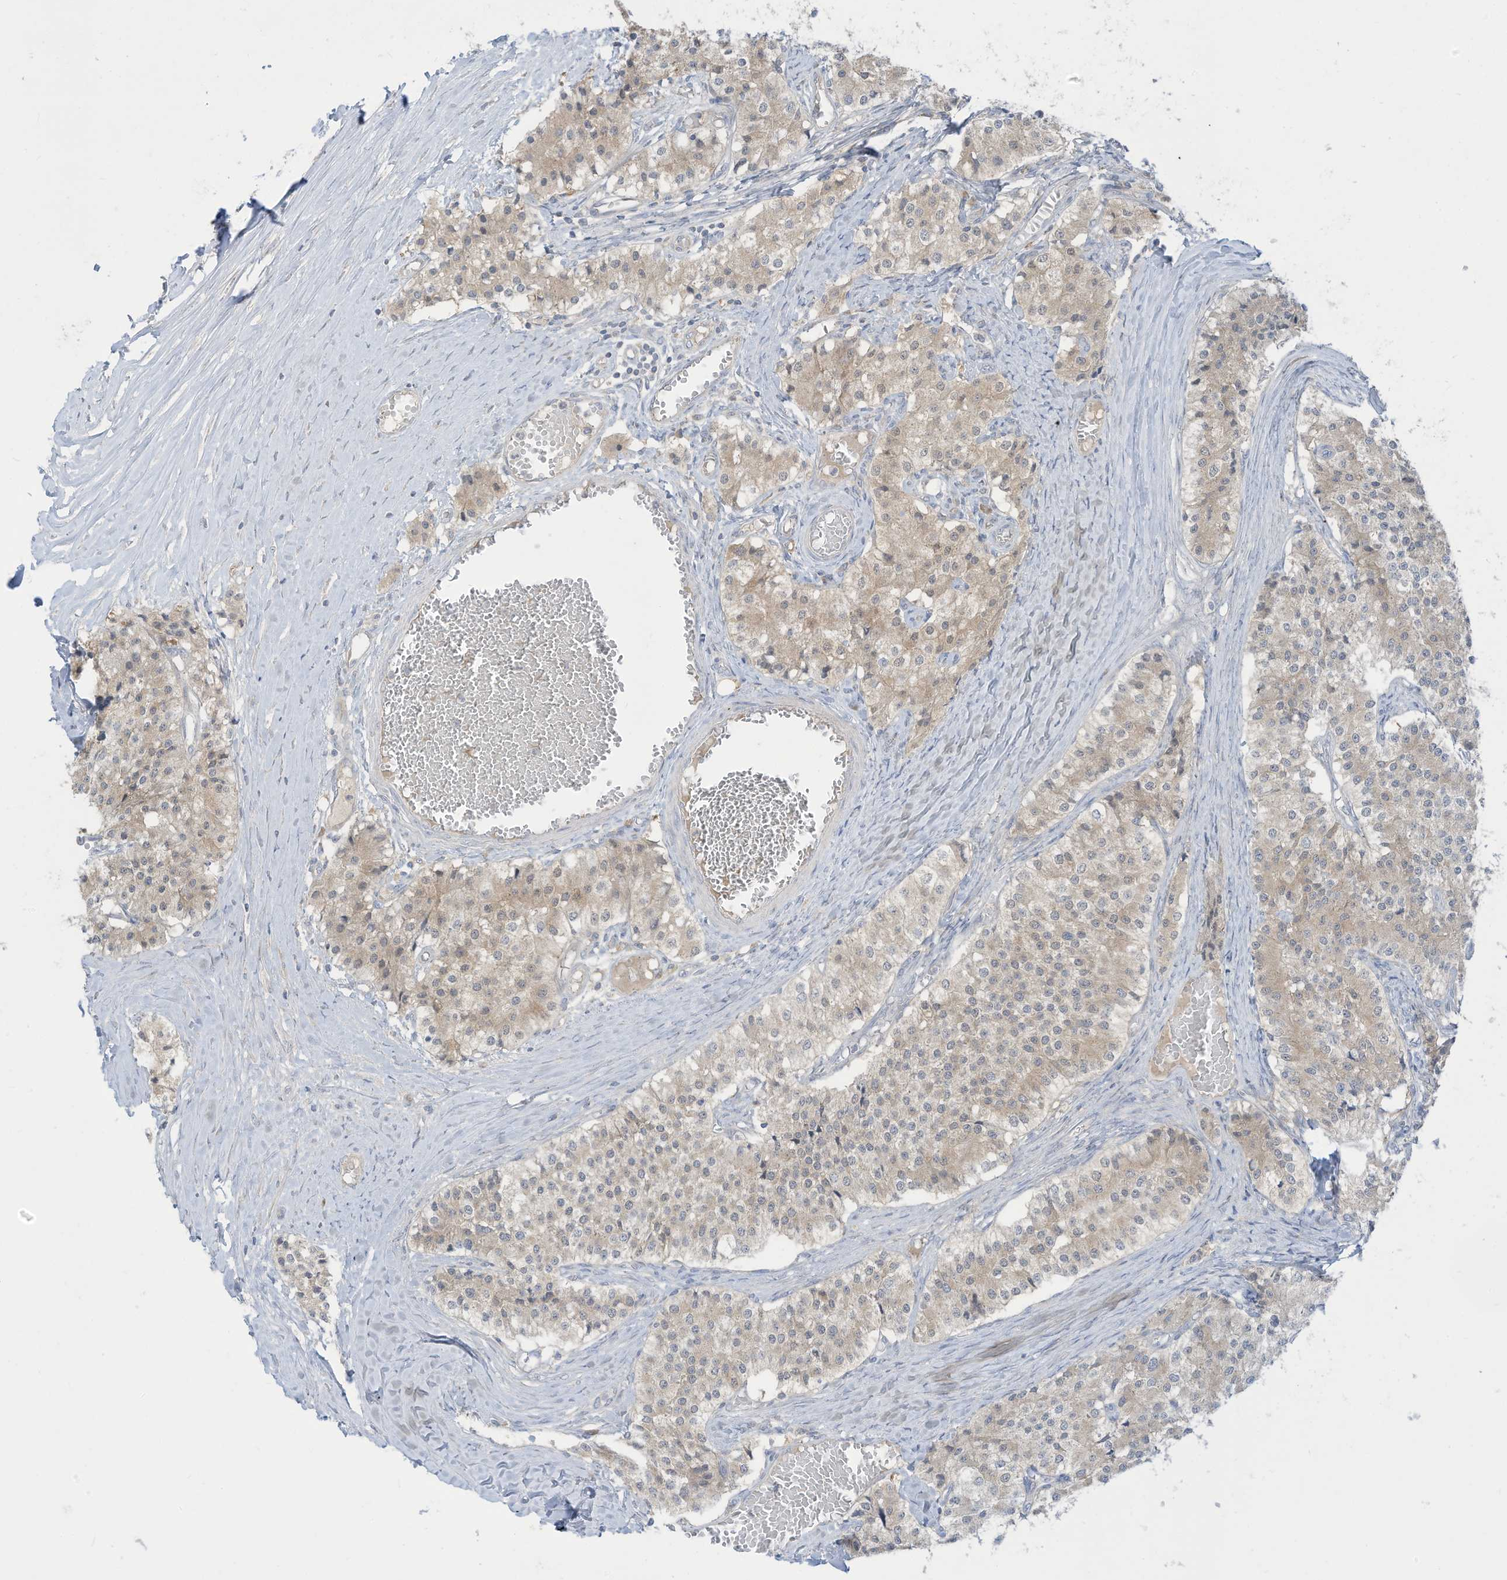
{"staining": {"intensity": "weak", "quantity": "<25%", "location": "cytoplasmic/membranous"}, "tissue": "carcinoid", "cell_type": "Tumor cells", "image_type": "cancer", "snomed": [{"axis": "morphology", "description": "Carcinoid, malignant, NOS"}, {"axis": "topography", "description": "Colon"}], "caption": "Immunohistochemistry (IHC) of human malignant carcinoid demonstrates no staining in tumor cells.", "gene": "LRRN2", "patient": {"sex": "female", "age": 52}}